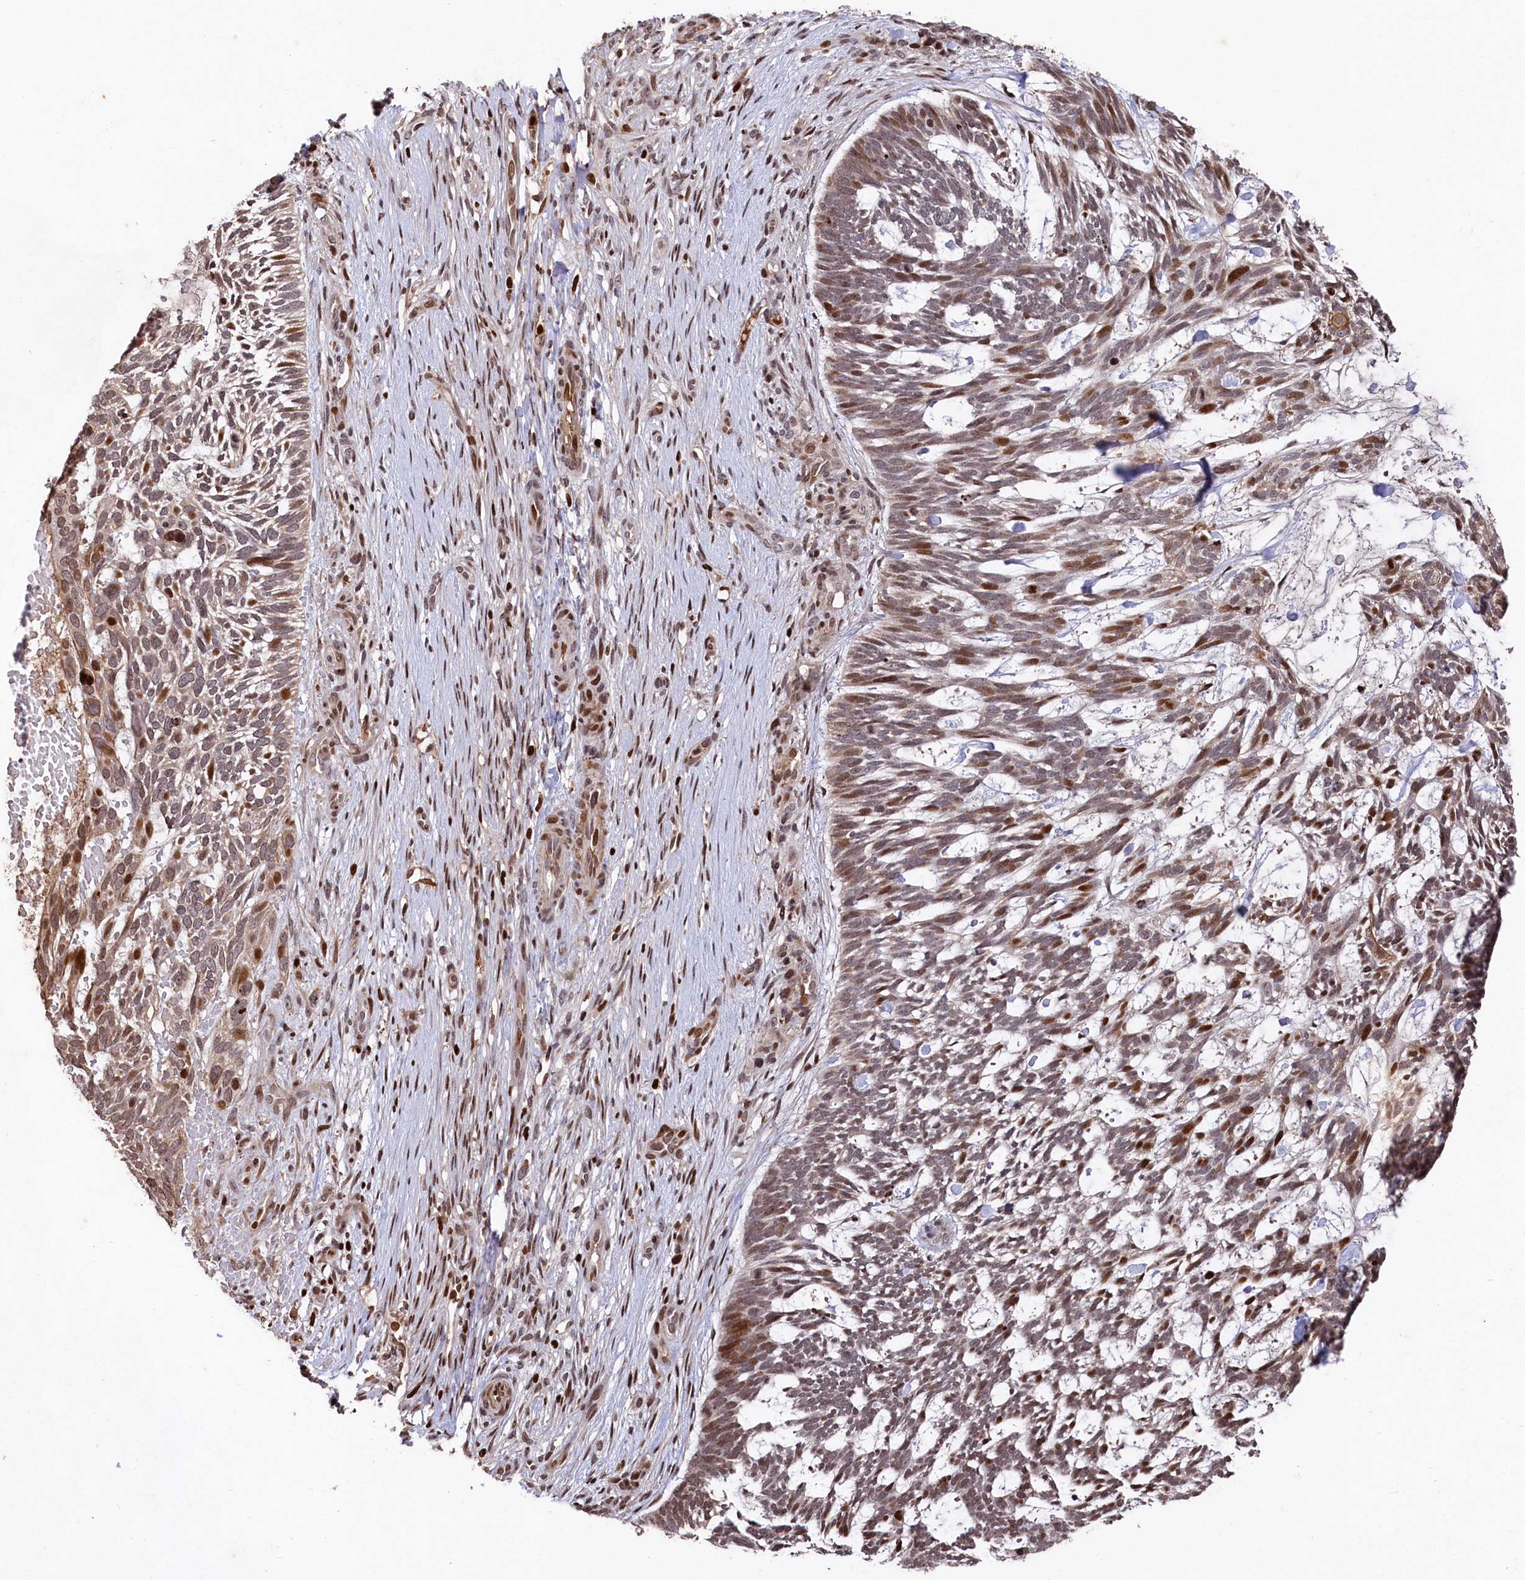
{"staining": {"intensity": "moderate", "quantity": "25%-75%", "location": "nuclear"}, "tissue": "skin cancer", "cell_type": "Tumor cells", "image_type": "cancer", "snomed": [{"axis": "morphology", "description": "Basal cell carcinoma"}, {"axis": "topography", "description": "Skin"}], "caption": "Approximately 25%-75% of tumor cells in human skin cancer reveal moderate nuclear protein positivity as visualized by brown immunohistochemical staining.", "gene": "MCF2L2", "patient": {"sex": "male", "age": 88}}